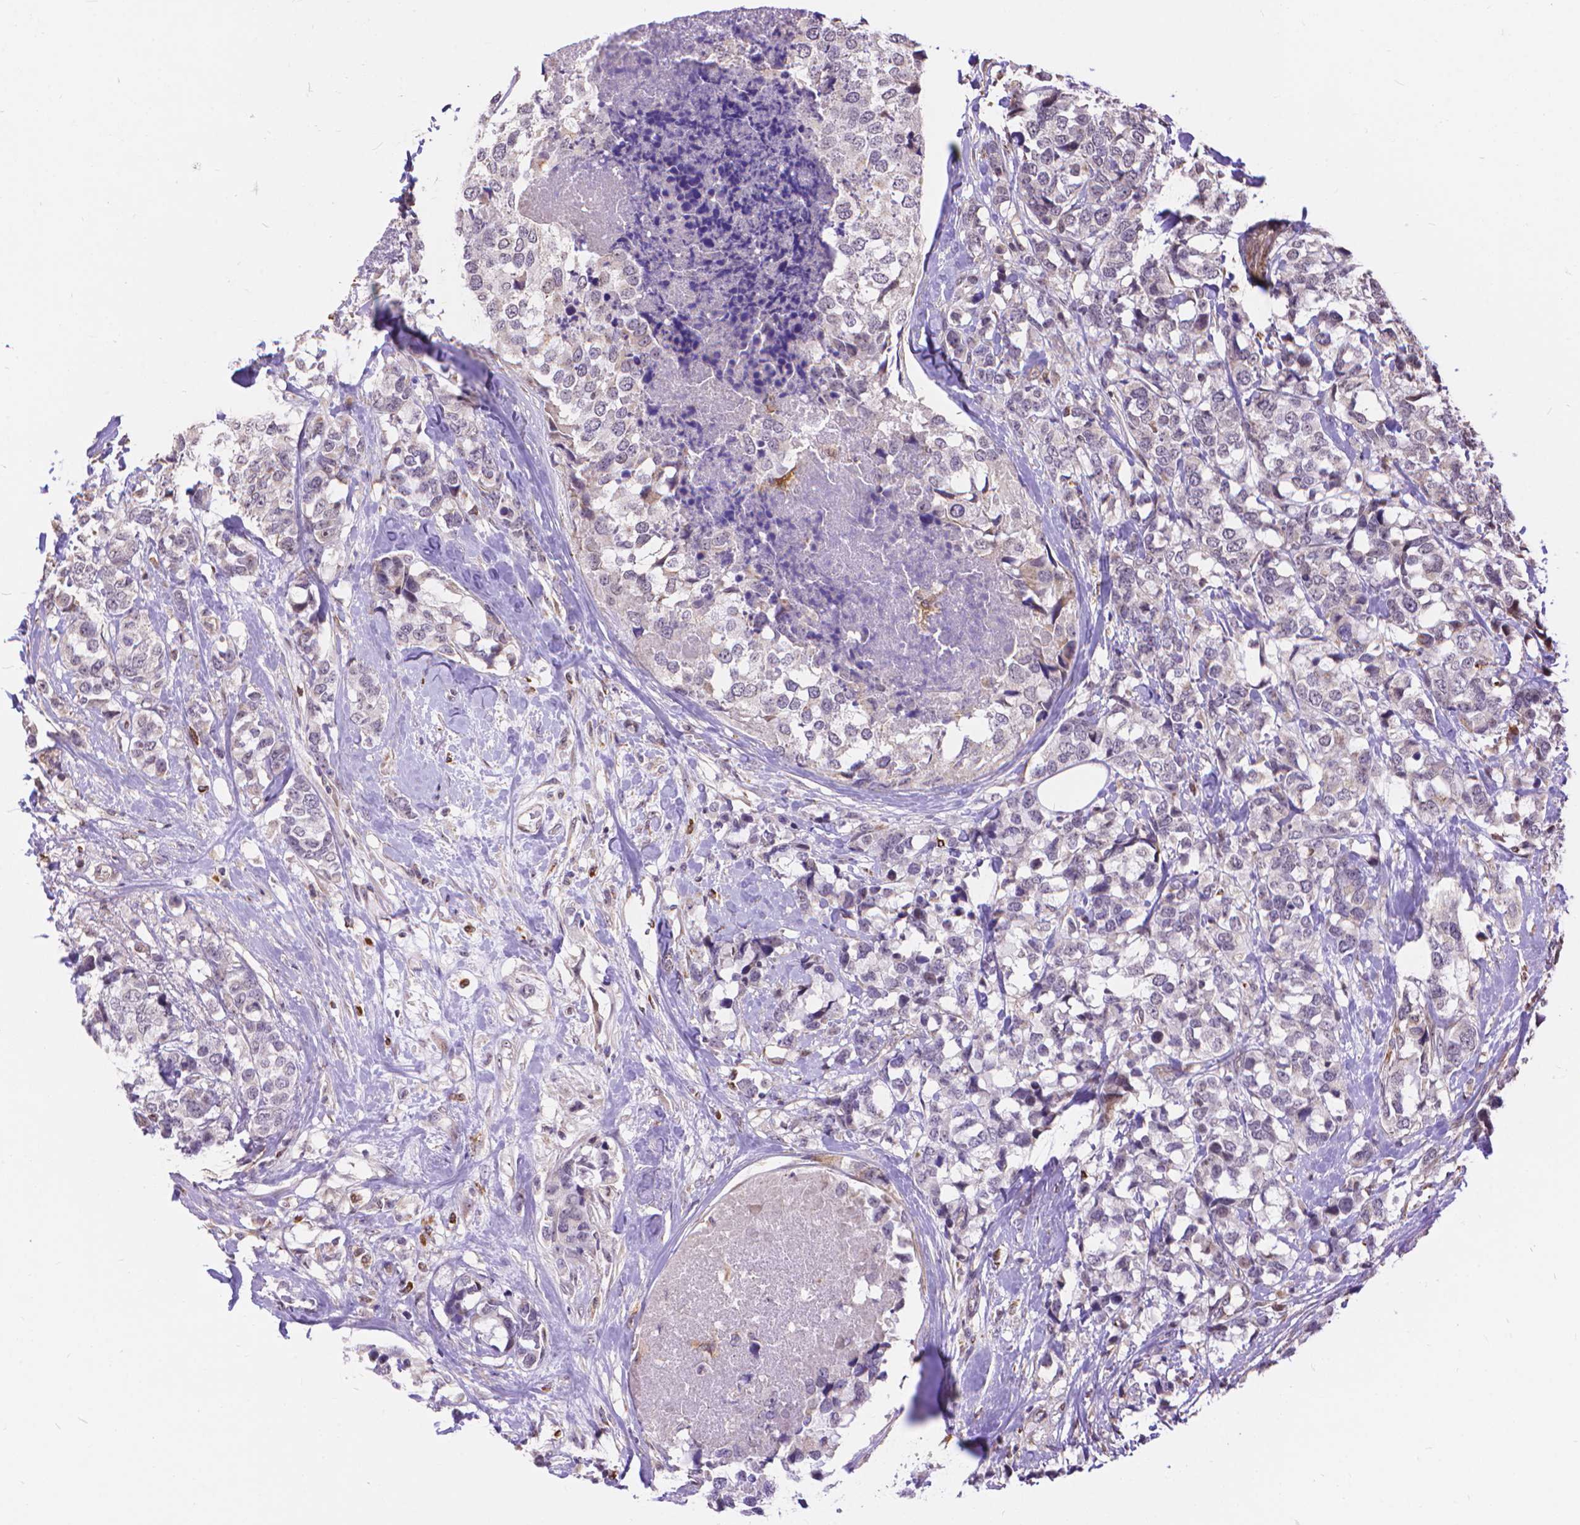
{"staining": {"intensity": "negative", "quantity": "none", "location": "none"}, "tissue": "breast cancer", "cell_type": "Tumor cells", "image_type": "cancer", "snomed": [{"axis": "morphology", "description": "Lobular carcinoma"}, {"axis": "topography", "description": "Breast"}], "caption": "There is no significant positivity in tumor cells of breast lobular carcinoma. (Stains: DAB (3,3'-diaminobenzidine) IHC with hematoxylin counter stain, Microscopy: brightfield microscopy at high magnification).", "gene": "TMEM135", "patient": {"sex": "female", "age": 59}}